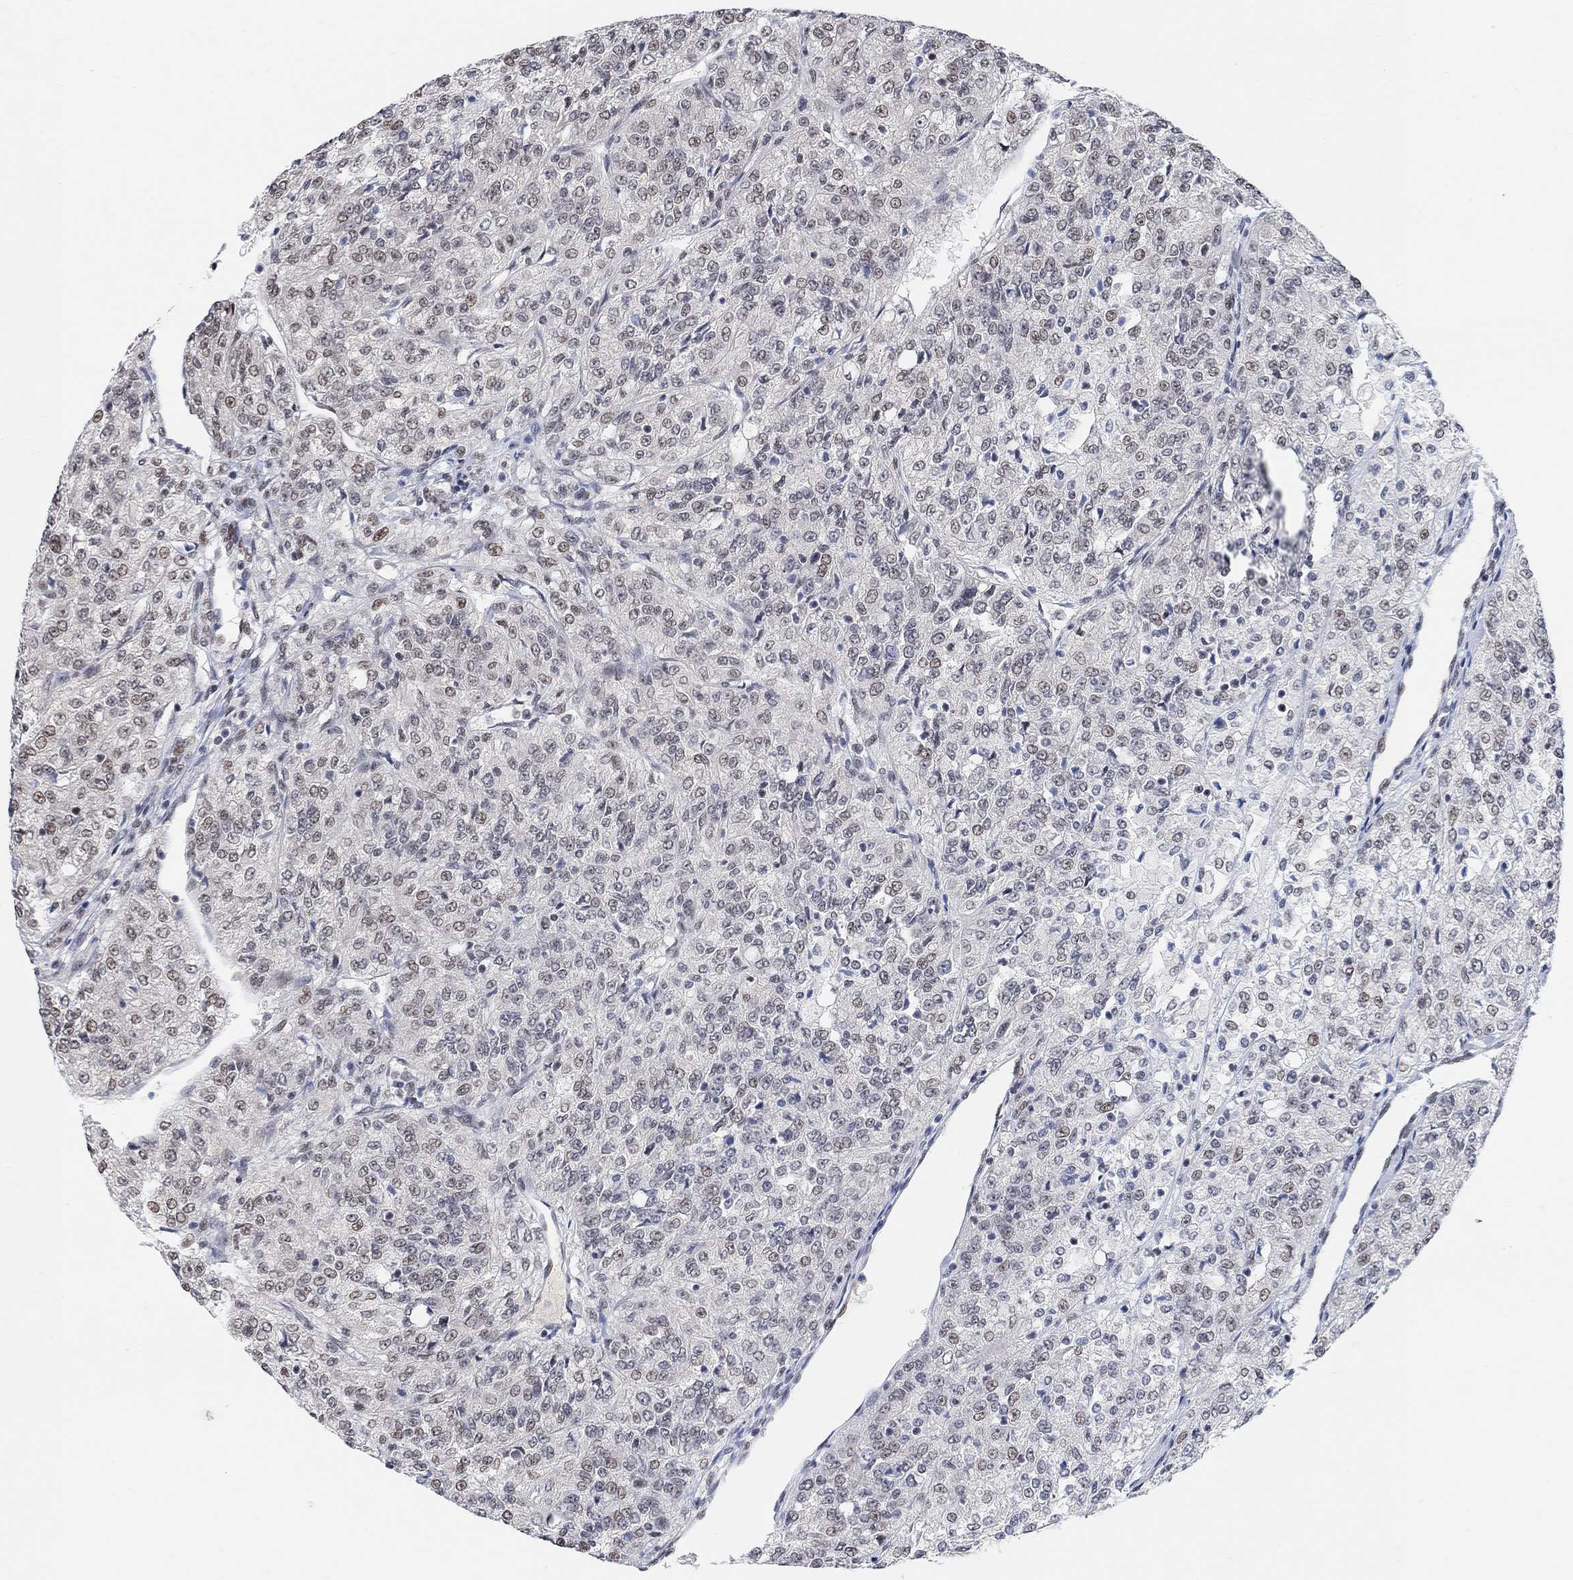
{"staining": {"intensity": "moderate", "quantity": "<25%", "location": "nuclear"}, "tissue": "renal cancer", "cell_type": "Tumor cells", "image_type": "cancer", "snomed": [{"axis": "morphology", "description": "Adenocarcinoma, NOS"}, {"axis": "topography", "description": "Kidney"}], "caption": "Protein staining demonstrates moderate nuclear staining in about <25% of tumor cells in adenocarcinoma (renal). (DAB IHC with brightfield microscopy, high magnification).", "gene": "USP39", "patient": {"sex": "female", "age": 63}}